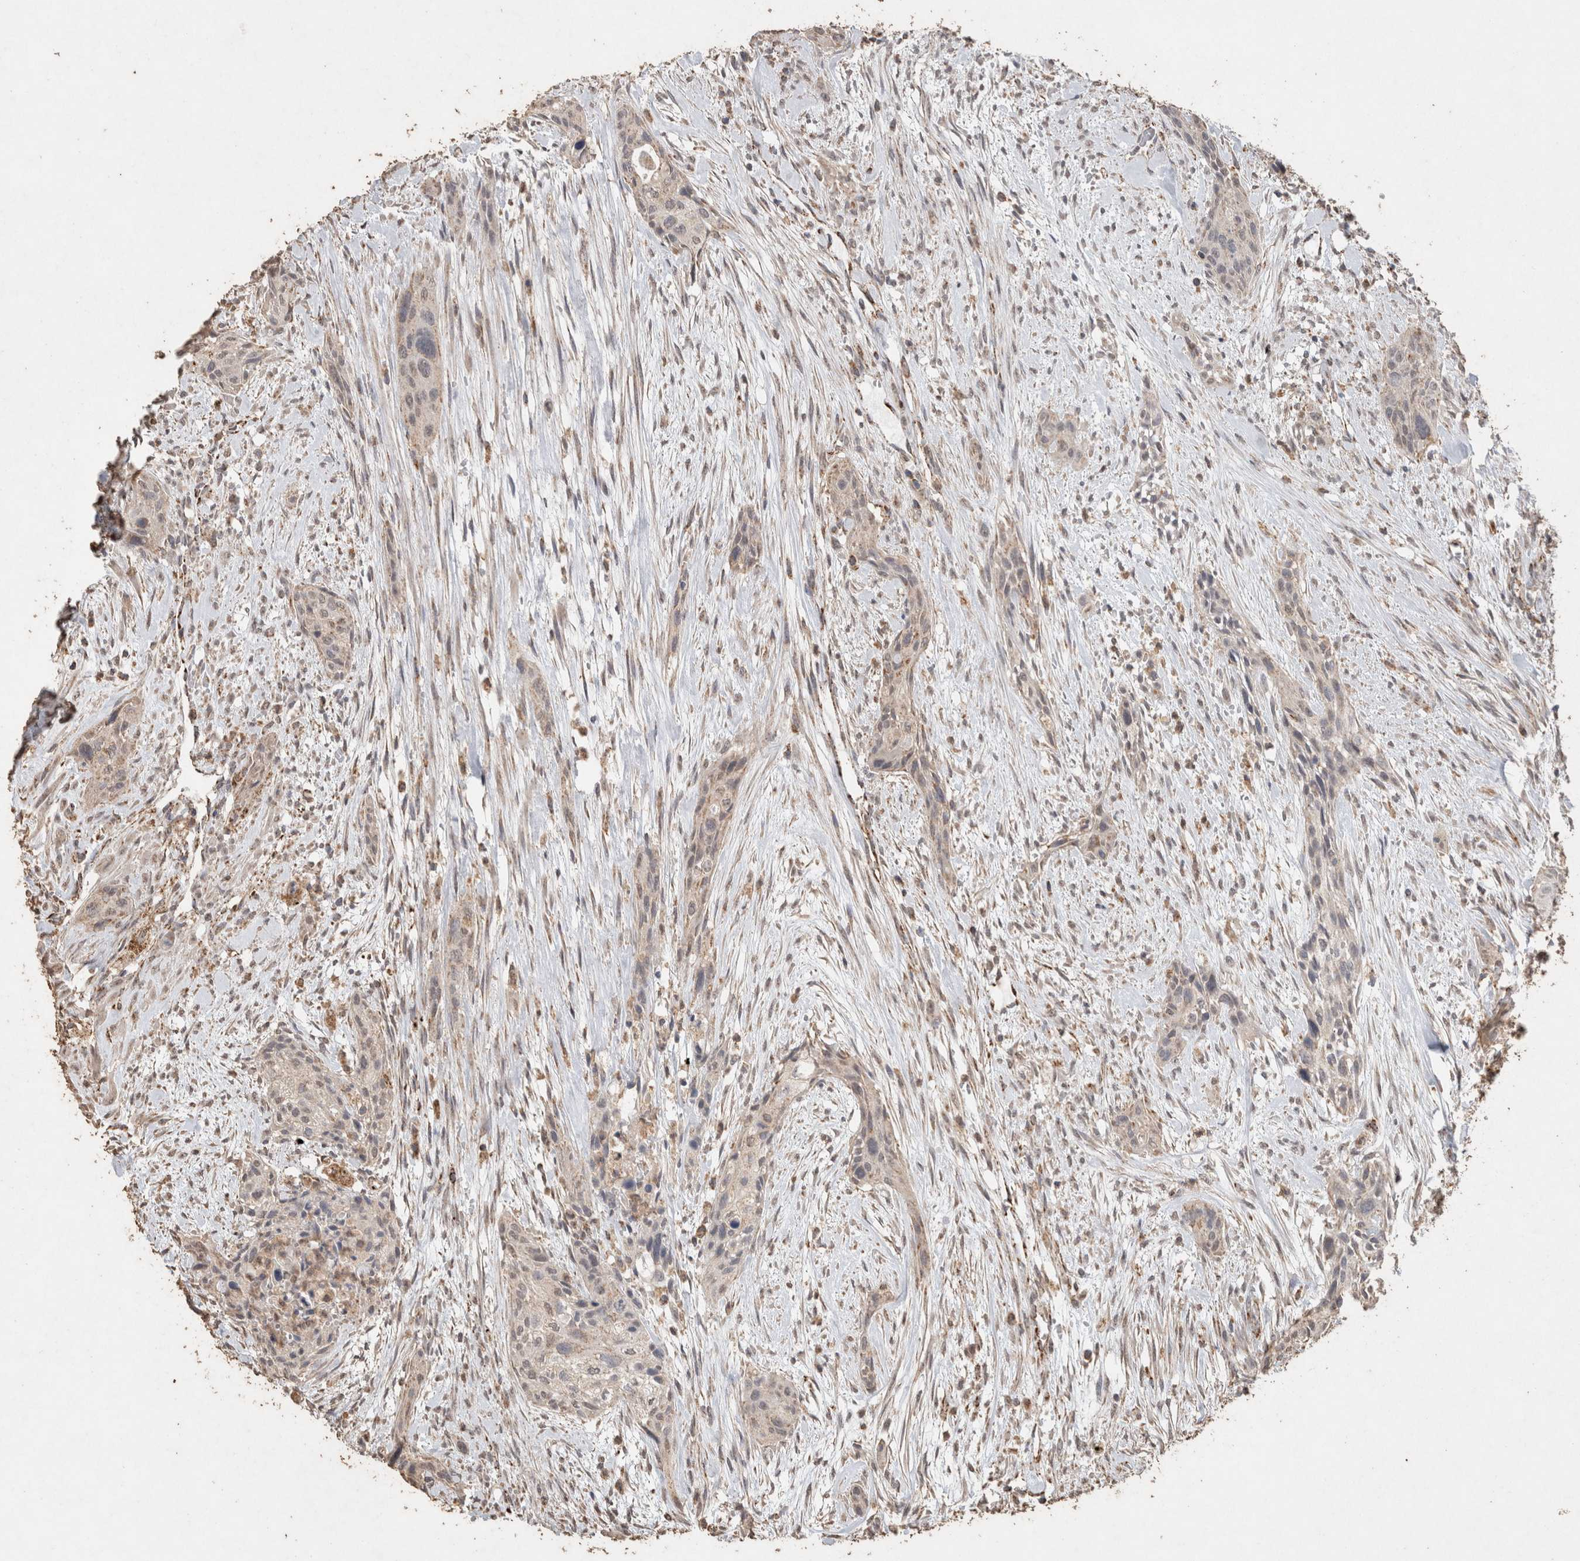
{"staining": {"intensity": "negative", "quantity": "none", "location": "none"}, "tissue": "urothelial cancer", "cell_type": "Tumor cells", "image_type": "cancer", "snomed": [{"axis": "morphology", "description": "Urothelial carcinoma, High grade"}, {"axis": "topography", "description": "Urinary bladder"}], "caption": "An immunohistochemistry image of high-grade urothelial carcinoma is shown. There is no staining in tumor cells of high-grade urothelial carcinoma.", "gene": "ACADM", "patient": {"sex": "male", "age": 35}}